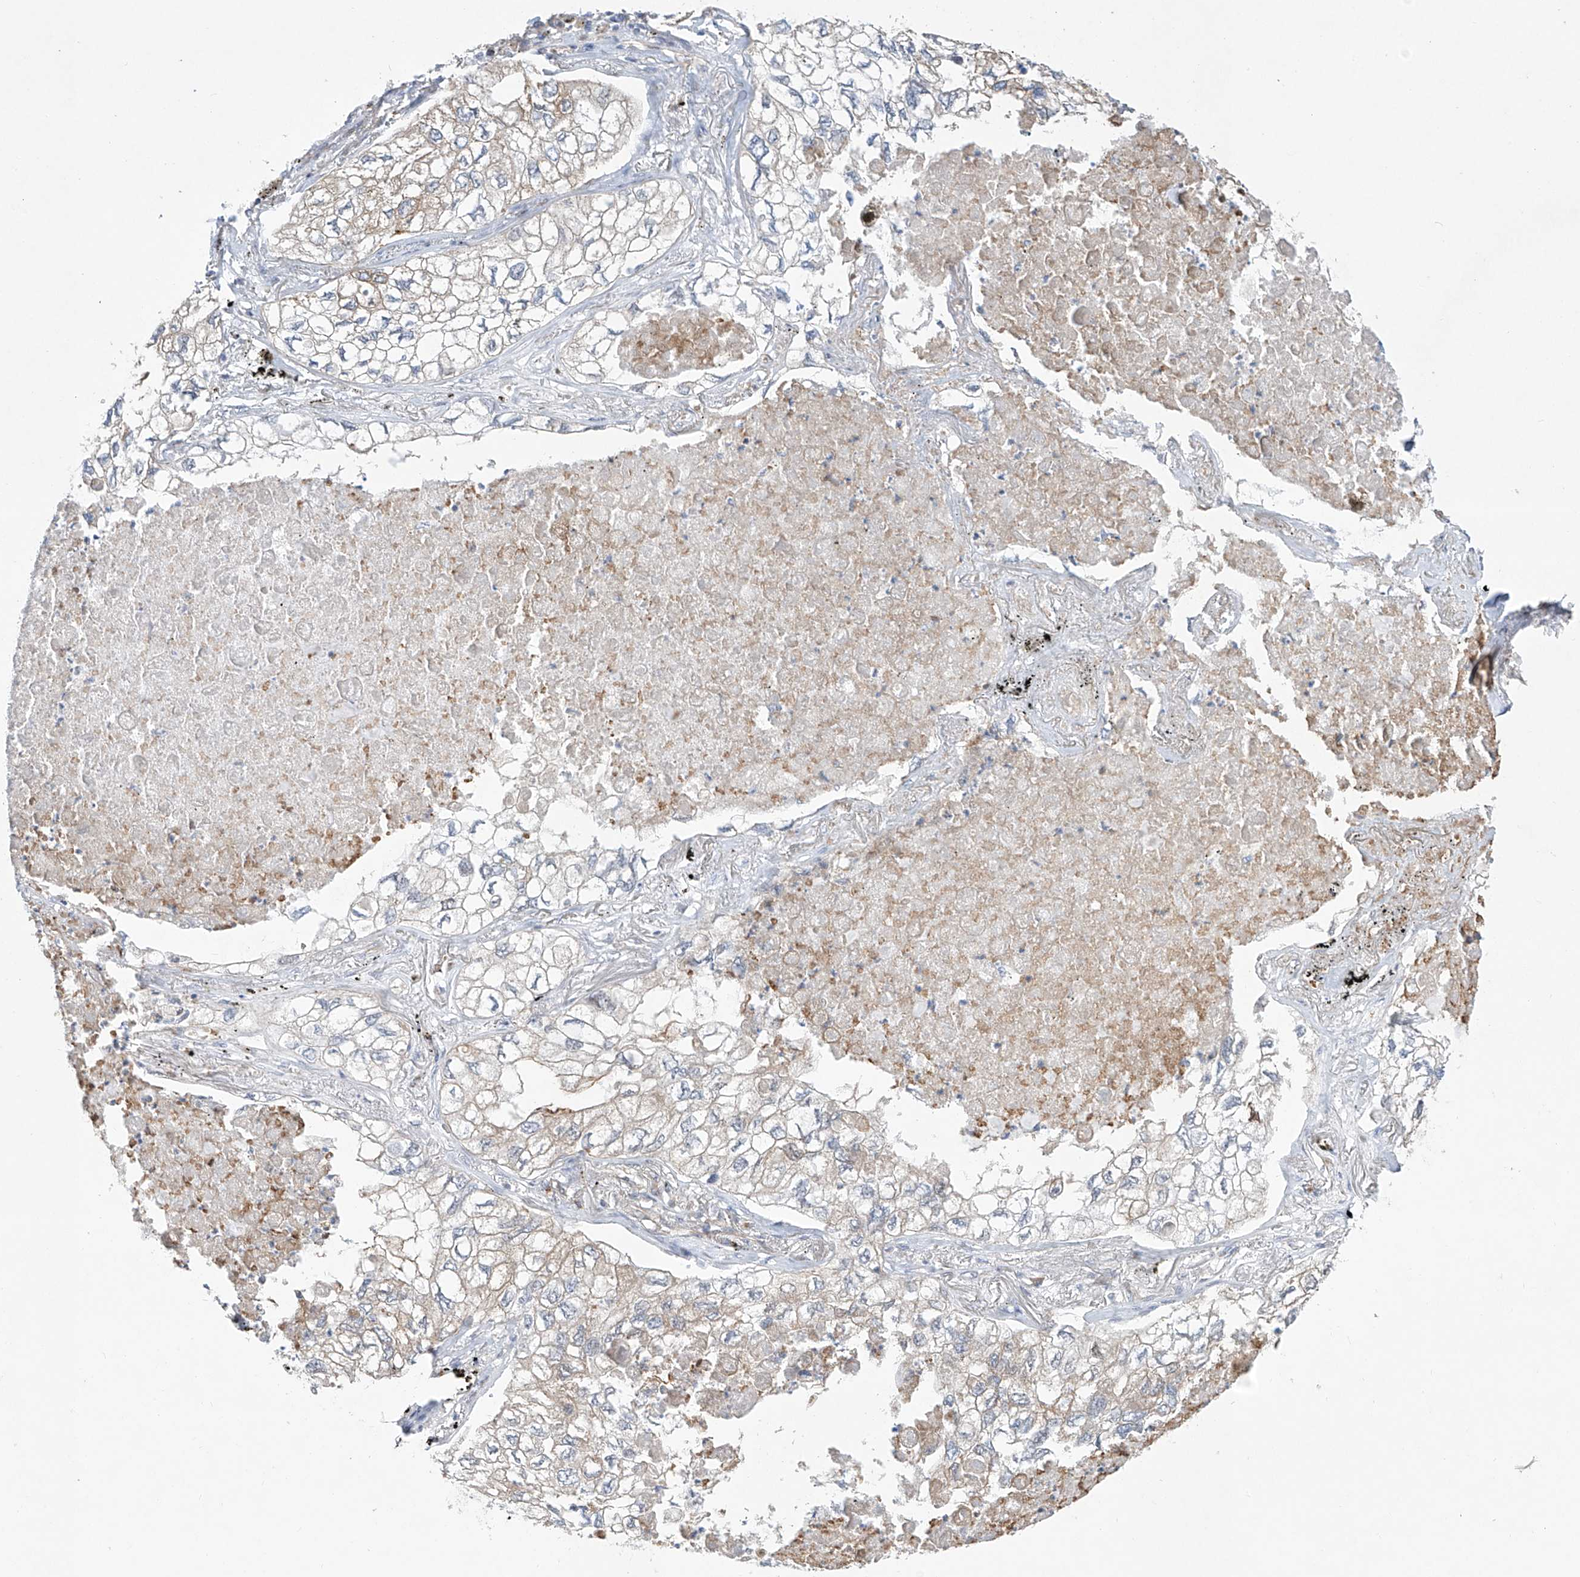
{"staining": {"intensity": "weak", "quantity": "25%-75%", "location": "cytoplasmic/membranous"}, "tissue": "lung cancer", "cell_type": "Tumor cells", "image_type": "cancer", "snomed": [{"axis": "morphology", "description": "Adenocarcinoma, NOS"}, {"axis": "topography", "description": "Lung"}], "caption": "A brown stain labels weak cytoplasmic/membranous positivity of a protein in adenocarcinoma (lung) tumor cells.", "gene": "KLC4", "patient": {"sex": "male", "age": 65}}